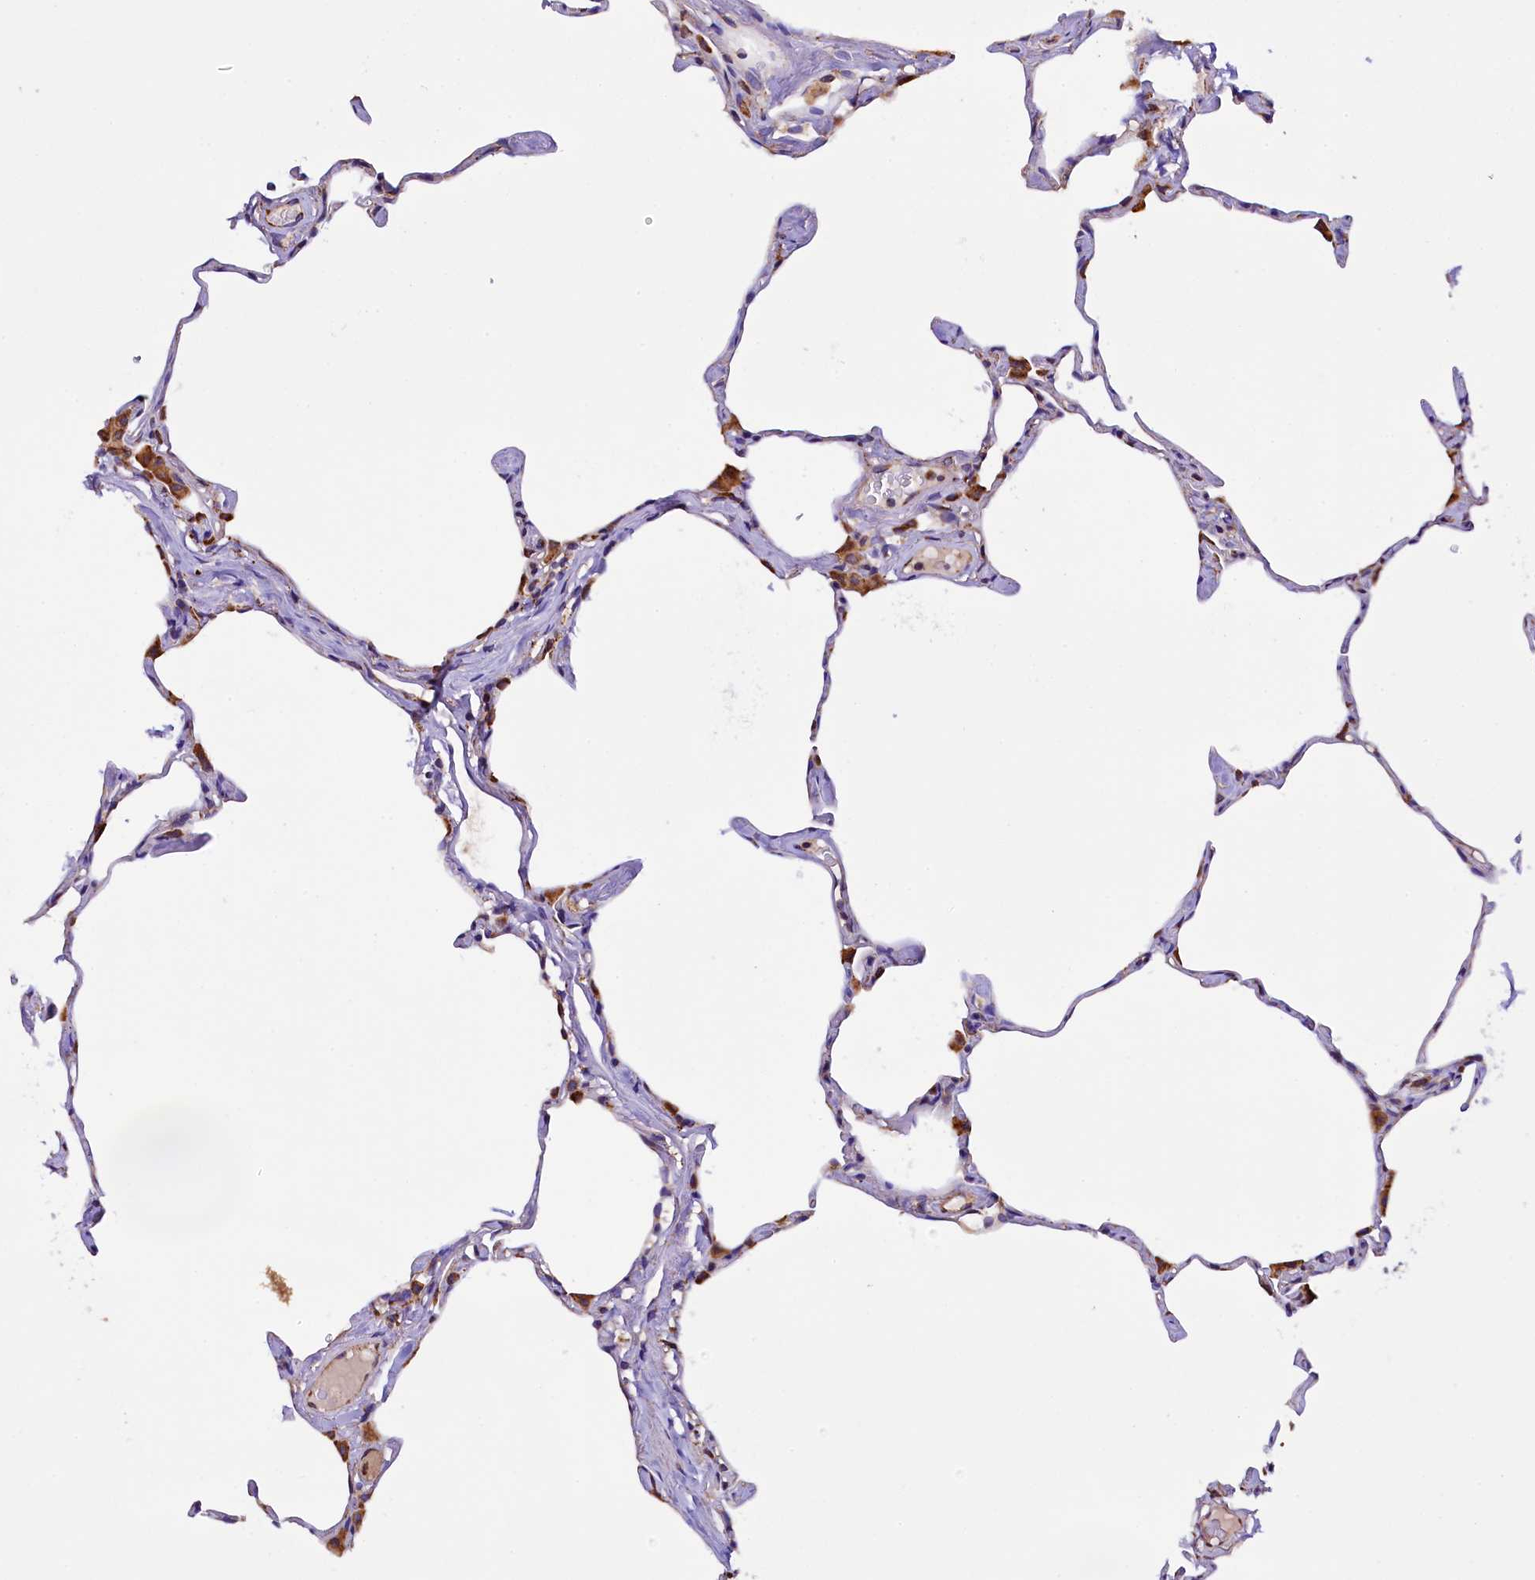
{"staining": {"intensity": "moderate", "quantity": "<25%", "location": "cytoplasmic/membranous"}, "tissue": "lung", "cell_type": "Alveolar cells", "image_type": "normal", "snomed": [{"axis": "morphology", "description": "Normal tissue, NOS"}, {"axis": "topography", "description": "Lung"}], "caption": "Protein expression analysis of unremarkable human lung reveals moderate cytoplasmic/membranous expression in about <25% of alveolar cells. The protein of interest is stained brown, and the nuclei are stained in blue (DAB IHC with brightfield microscopy, high magnification).", "gene": "CAPS2", "patient": {"sex": "male", "age": 65}}